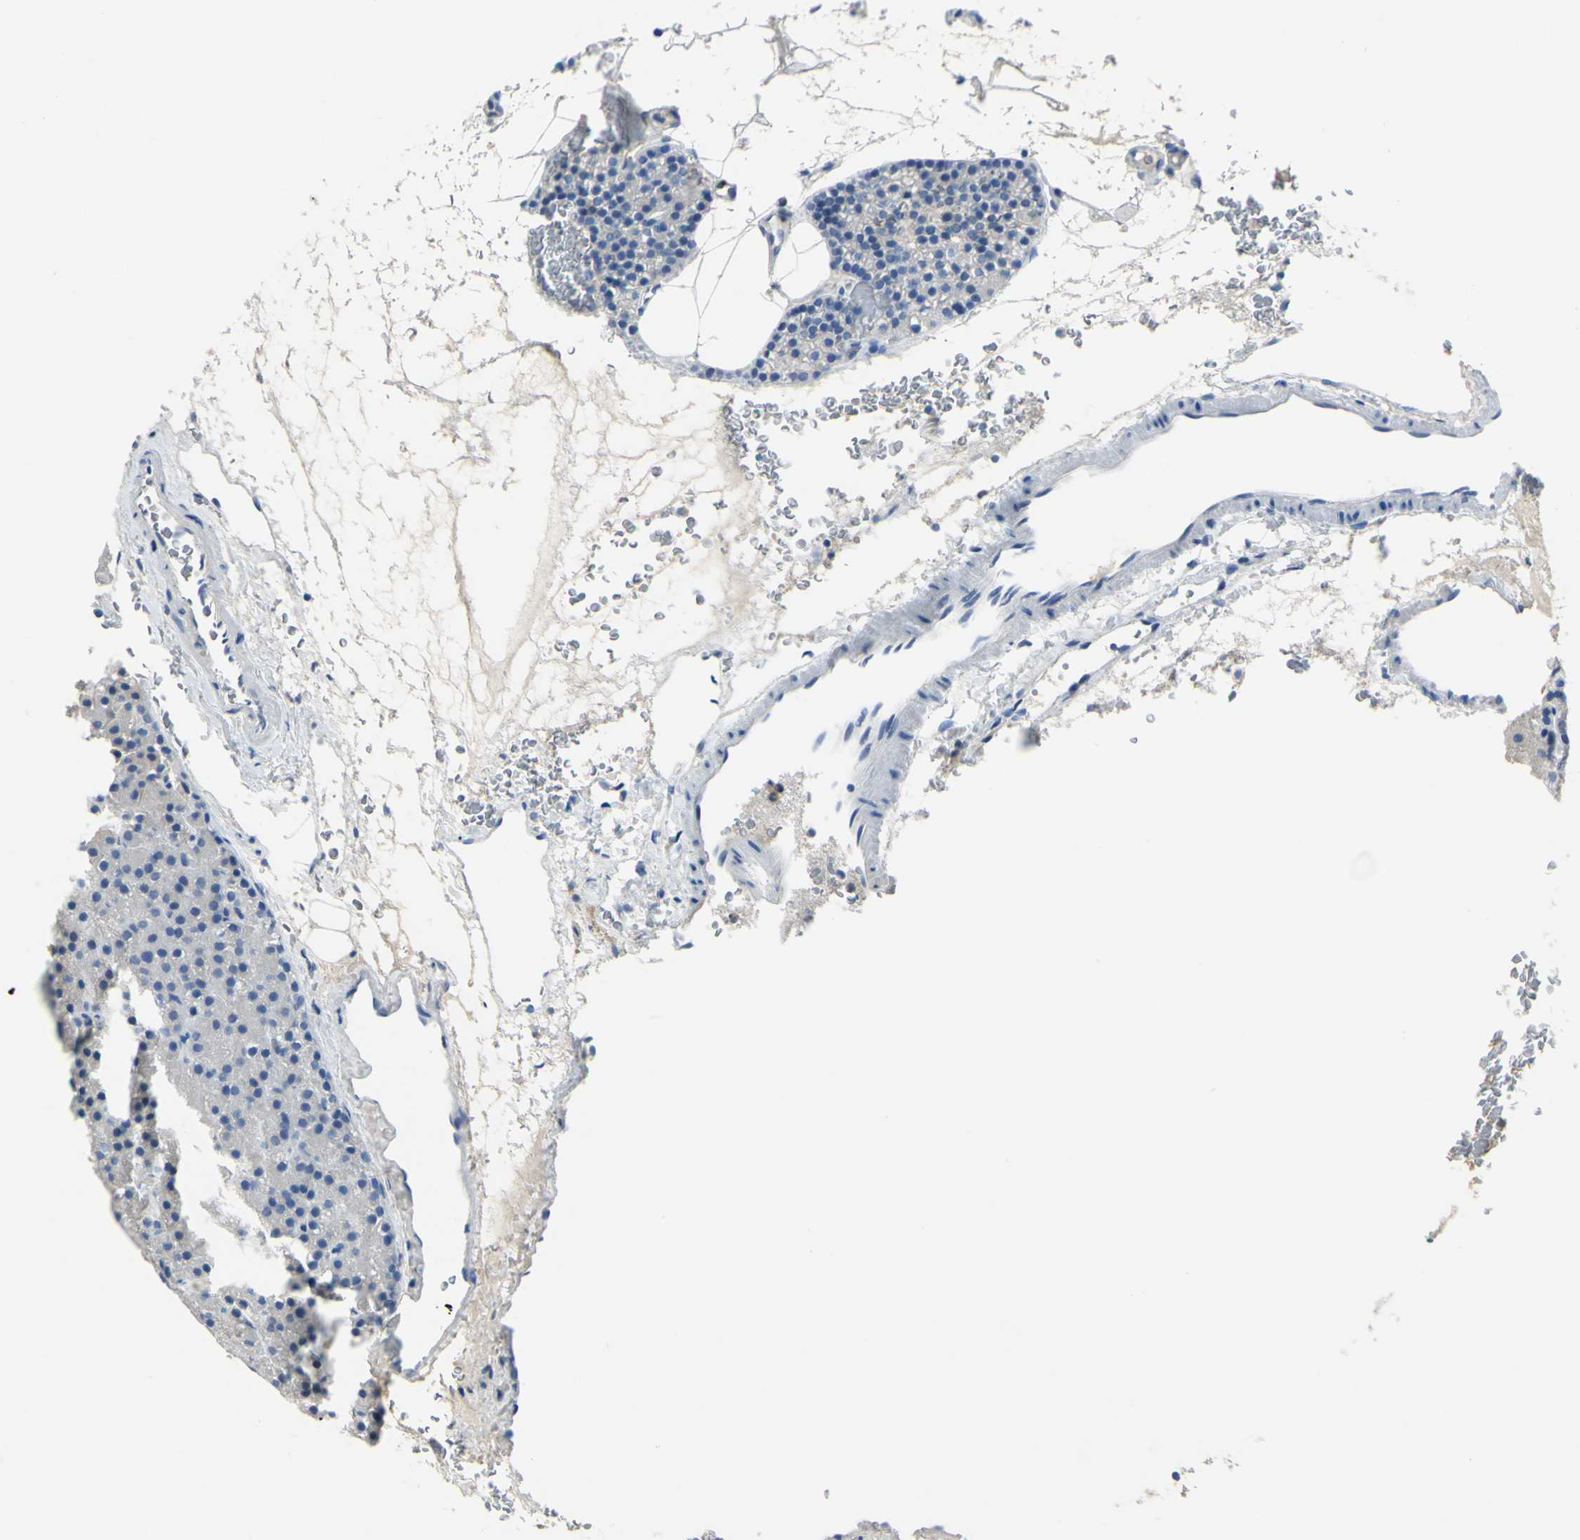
{"staining": {"intensity": "weak", "quantity": "<25%", "location": "cytoplasmic/membranous"}, "tissue": "parathyroid gland", "cell_type": "Glandular cells", "image_type": "normal", "snomed": [{"axis": "morphology", "description": "Normal tissue, NOS"}, {"axis": "morphology", "description": "Hyperplasia, NOS"}, {"axis": "topography", "description": "Parathyroid gland"}], "caption": "Immunohistochemistry (IHC) of benign human parathyroid gland displays no positivity in glandular cells.", "gene": "ZNF557", "patient": {"sex": "male", "age": 44}}